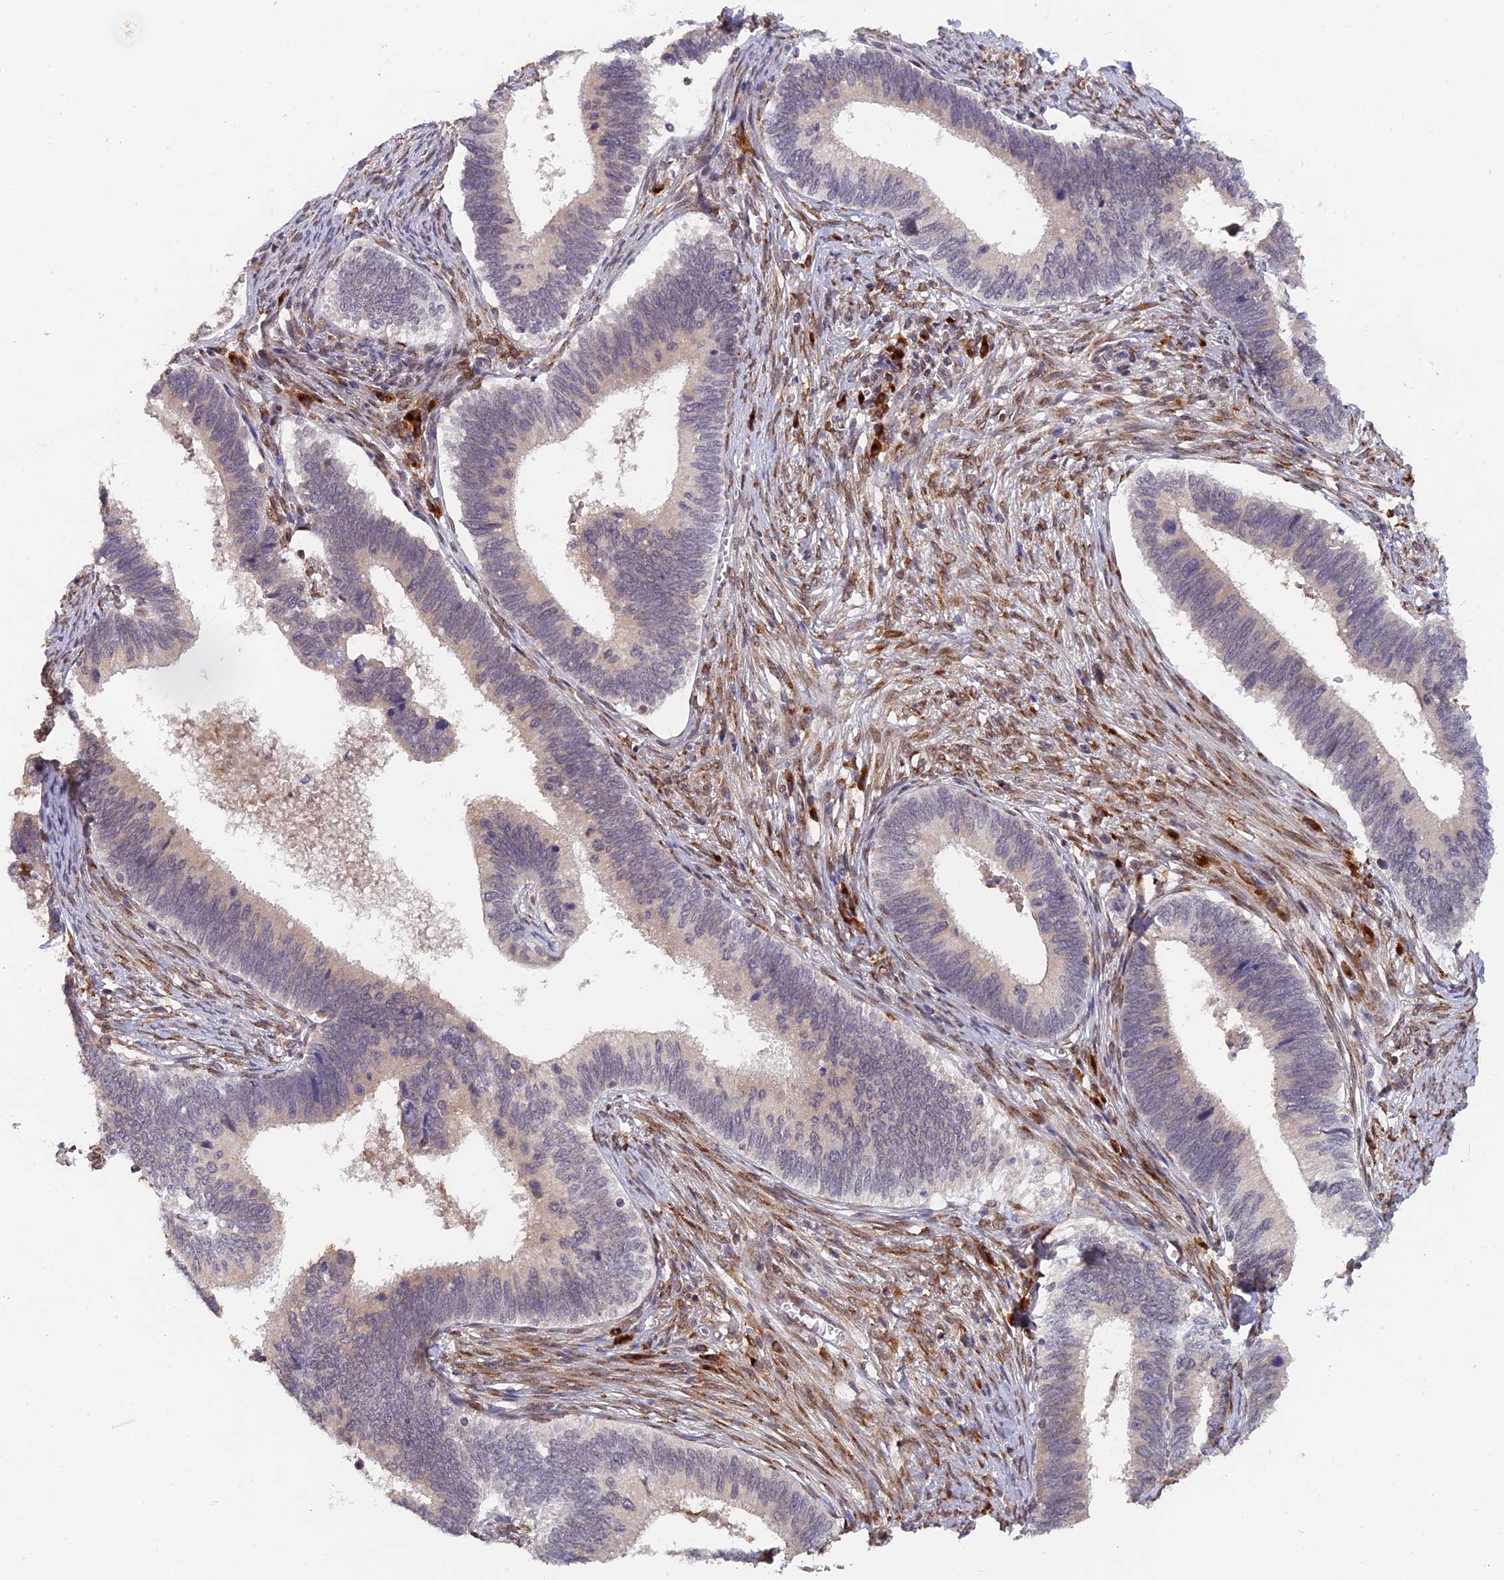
{"staining": {"intensity": "weak", "quantity": "<25%", "location": "cytoplasmic/membranous"}, "tissue": "cervical cancer", "cell_type": "Tumor cells", "image_type": "cancer", "snomed": [{"axis": "morphology", "description": "Adenocarcinoma, NOS"}, {"axis": "topography", "description": "Cervix"}], "caption": "Immunohistochemistry image of neoplastic tissue: cervical cancer (adenocarcinoma) stained with DAB (3,3'-diaminobenzidine) reveals no significant protein expression in tumor cells.", "gene": "SNX17", "patient": {"sex": "female", "age": 42}}